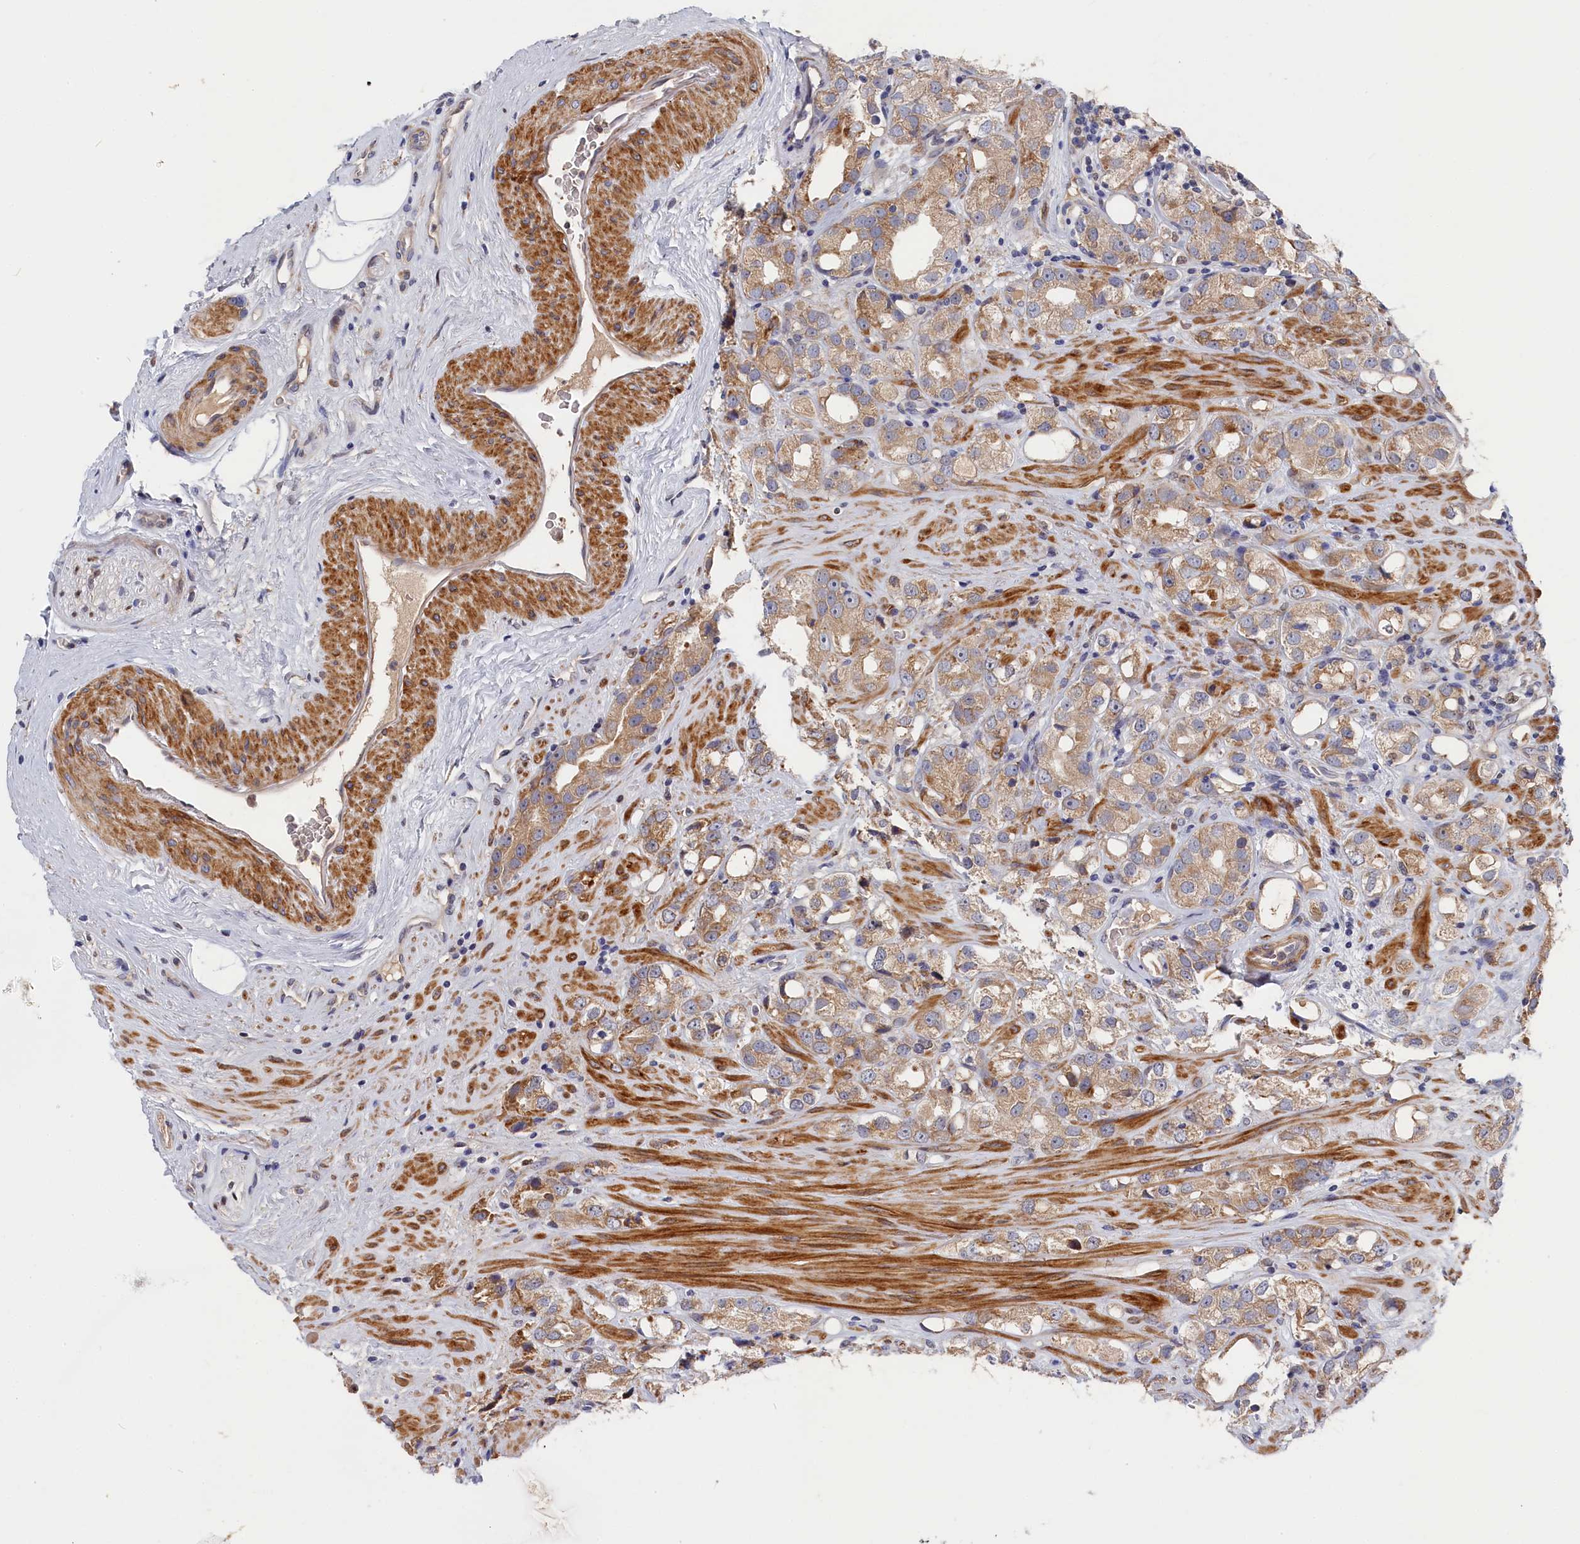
{"staining": {"intensity": "weak", "quantity": ">75%", "location": "cytoplasmic/membranous"}, "tissue": "prostate cancer", "cell_type": "Tumor cells", "image_type": "cancer", "snomed": [{"axis": "morphology", "description": "Adenocarcinoma, NOS"}, {"axis": "topography", "description": "Prostate"}], "caption": "Immunohistochemical staining of human prostate adenocarcinoma exhibits low levels of weak cytoplasmic/membranous expression in approximately >75% of tumor cells. (IHC, brightfield microscopy, high magnification).", "gene": "CYB5D2", "patient": {"sex": "male", "age": 79}}